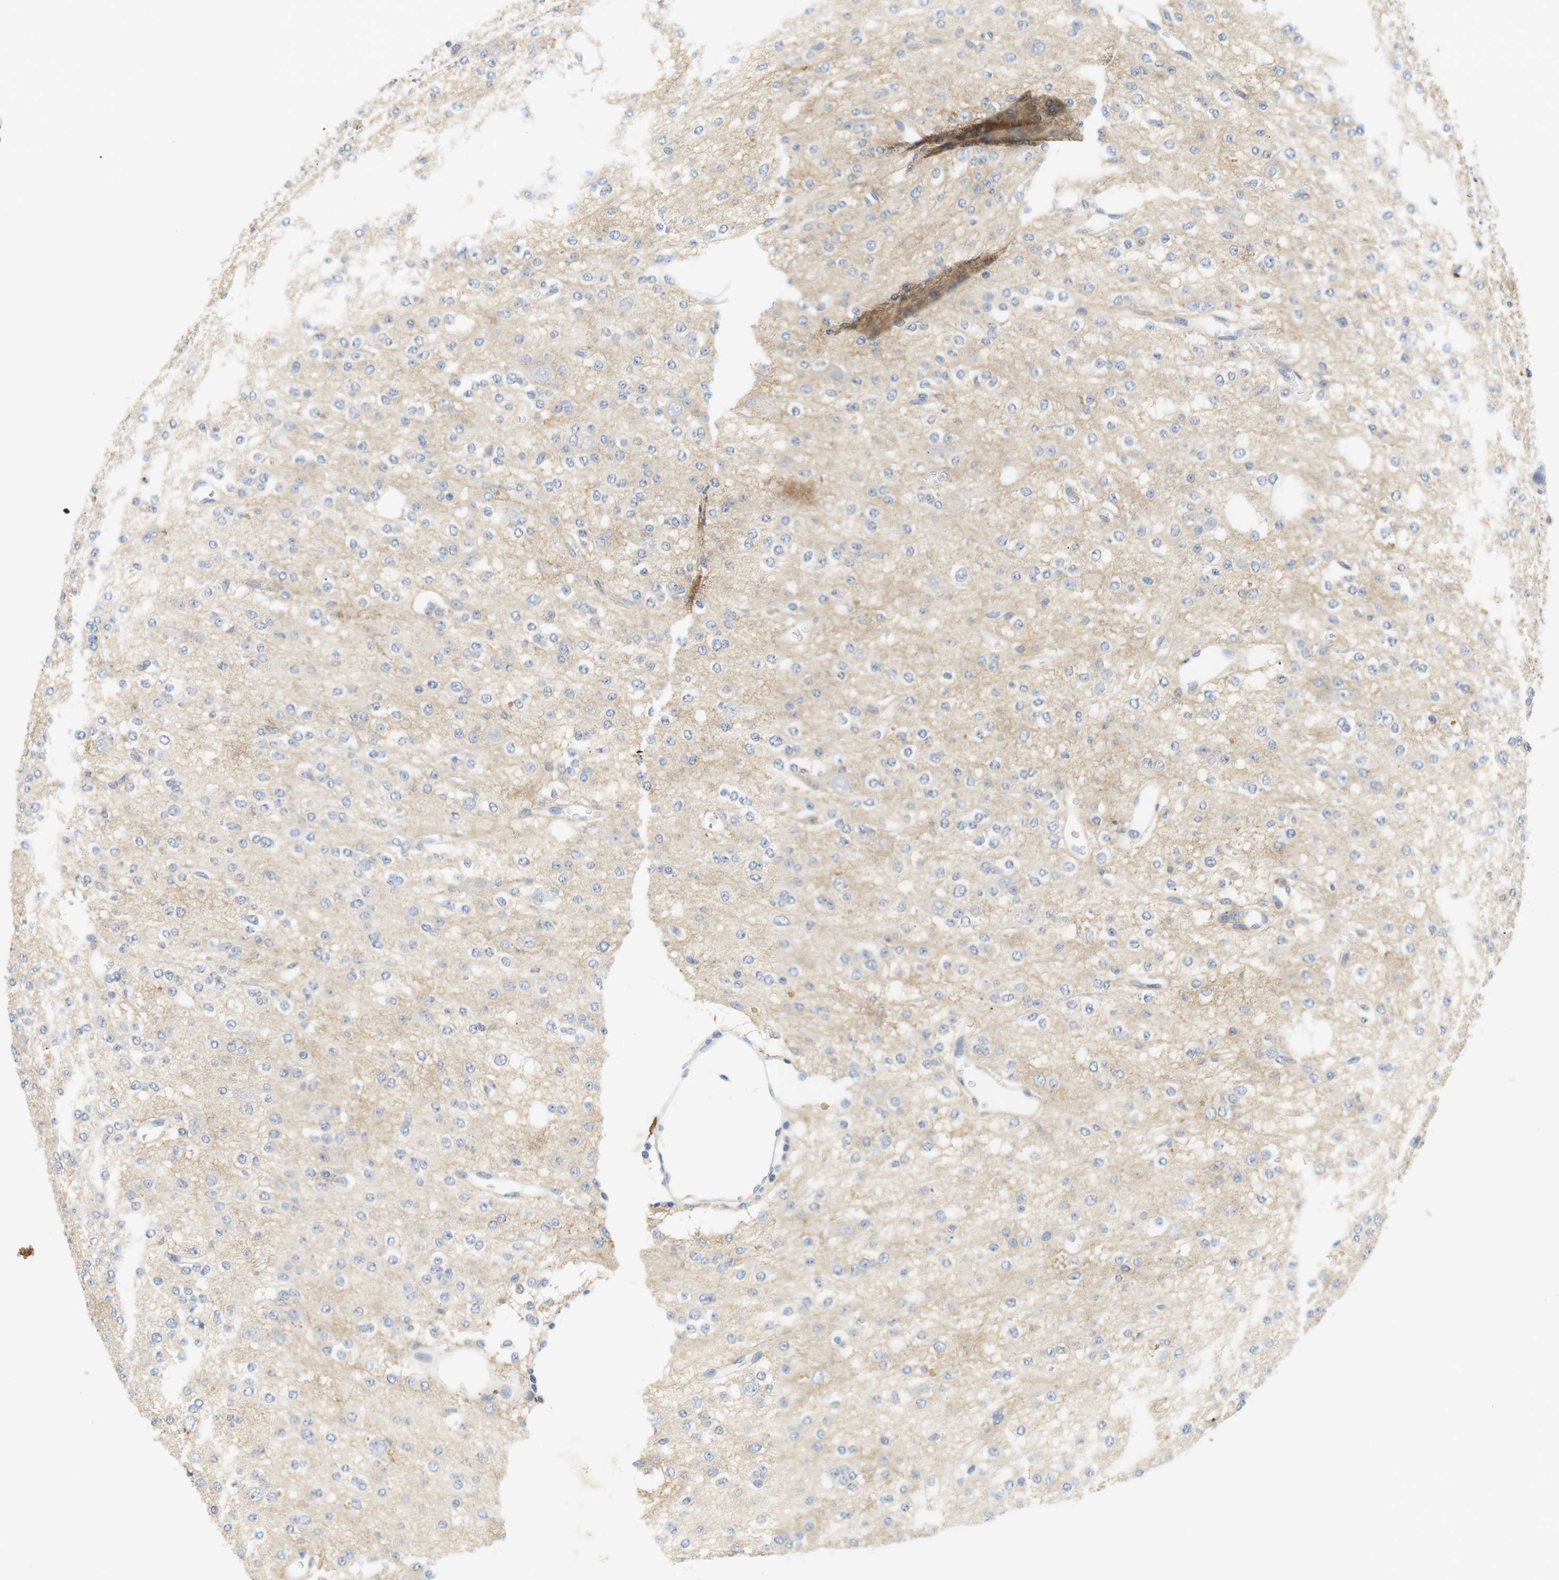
{"staining": {"intensity": "negative", "quantity": "none", "location": "none"}, "tissue": "glioma", "cell_type": "Tumor cells", "image_type": "cancer", "snomed": [{"axis": "morphology", "description": "Glioma, malignant, Low grade"}, {"axis": "topography", "description": "Brain"}], "caption": "Image shows no protein staining in tumor cells of malignant glioma (low-grade) tissue.", "gene": "EVA1C", "patient": {"sex": "male", "age": 38}}